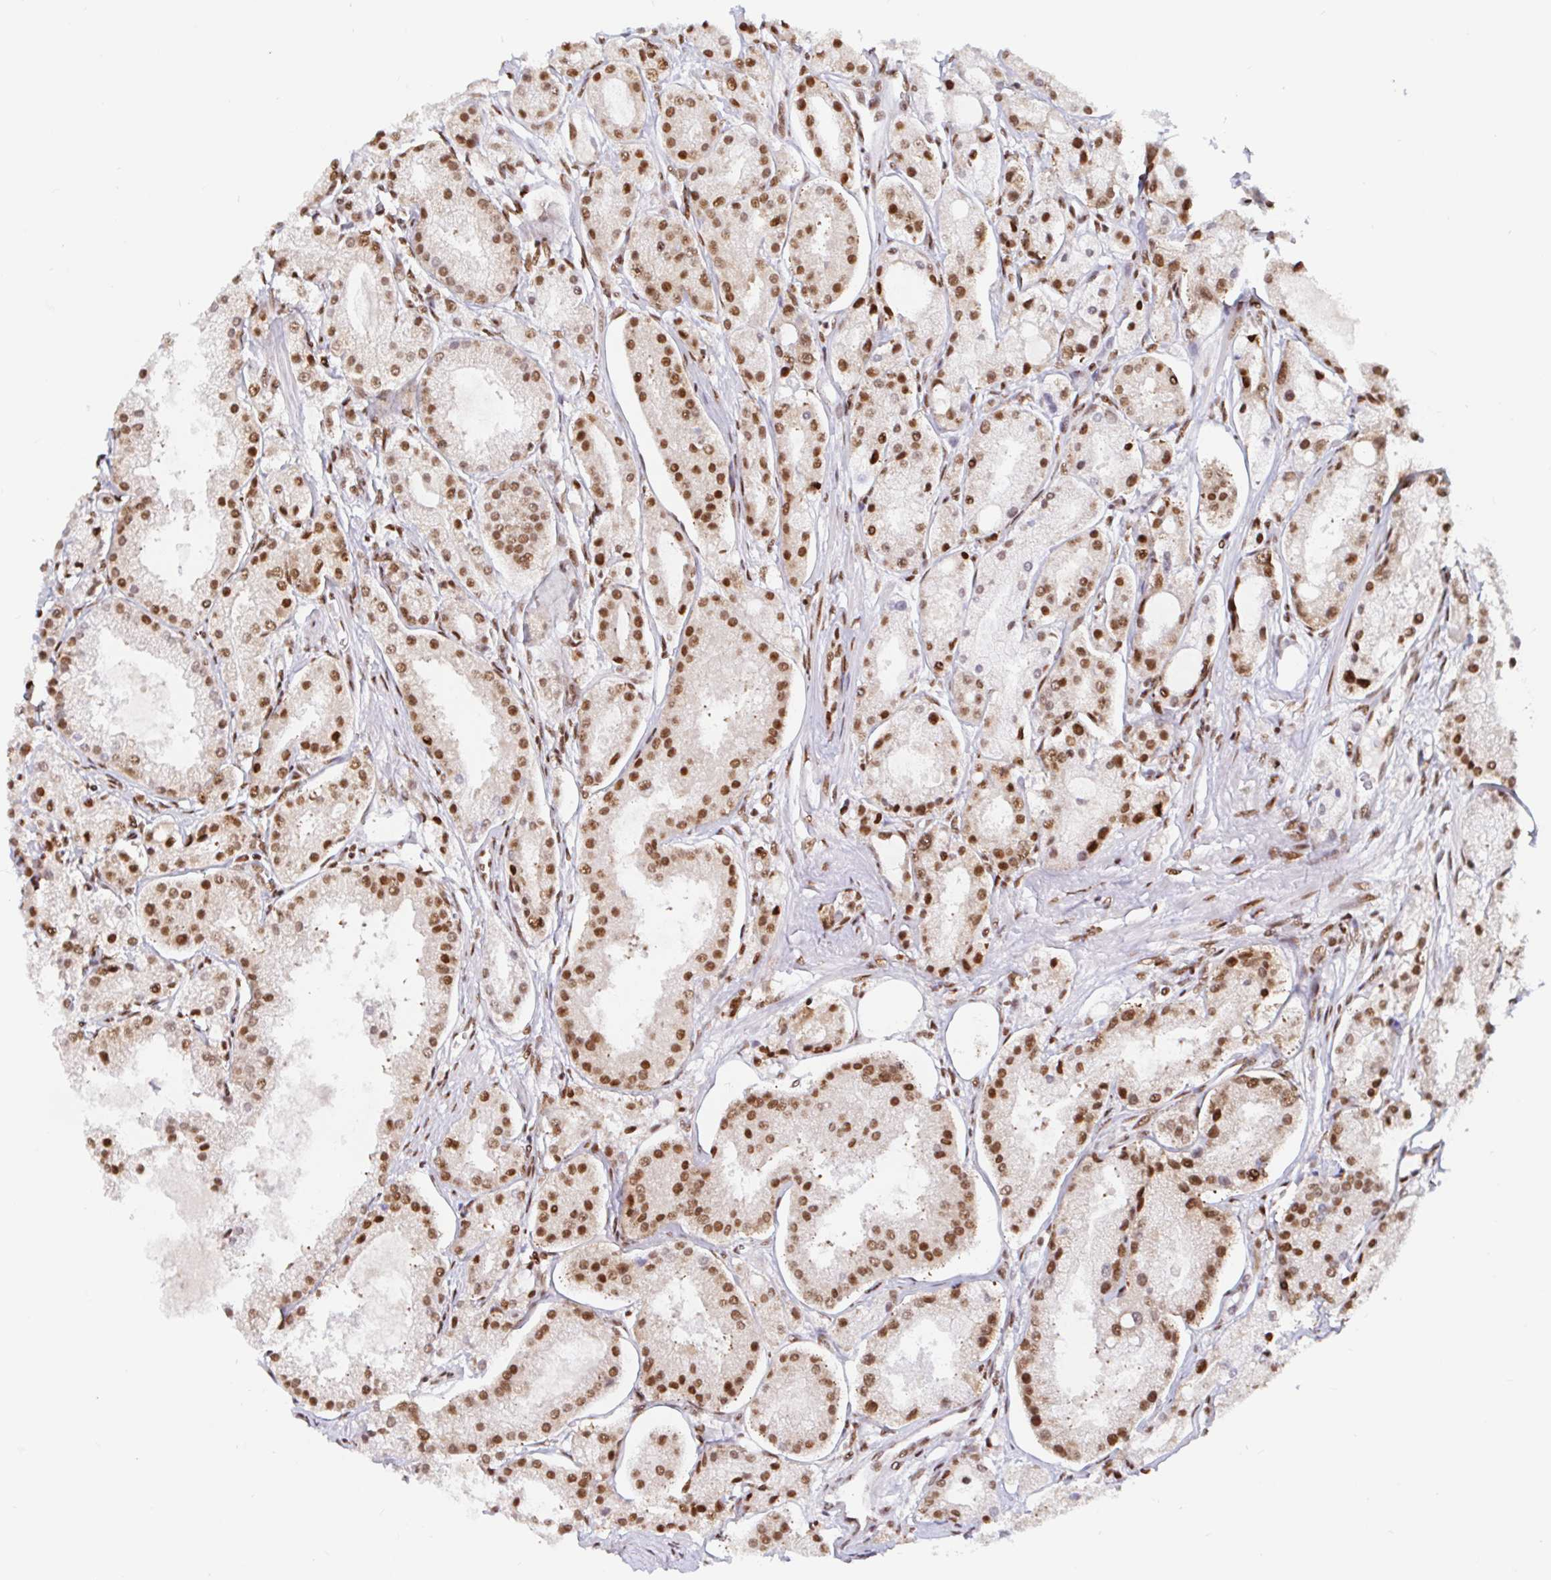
{"staining": {"intensity": "moderate", "quantity": ">75%", "location": "nuclear"}, "tissue": "prostate cancer", "cell_type": "Tumor cells", "image_type": "cancer", "snomed": [{"axis": "morphology", "description": "Adenocarcinoma, High grade"}, {"axis": "topography", "description": "Prostate"}], "caption": "About >75% of tumor cells in human prostate cancer (high-grade adenocarcinoma) display moderate nuclear protein expression as visualized by brown immunohistochemical staining.", "gene": "RBMX", "patient": {"sex": "male", "age": 66}}